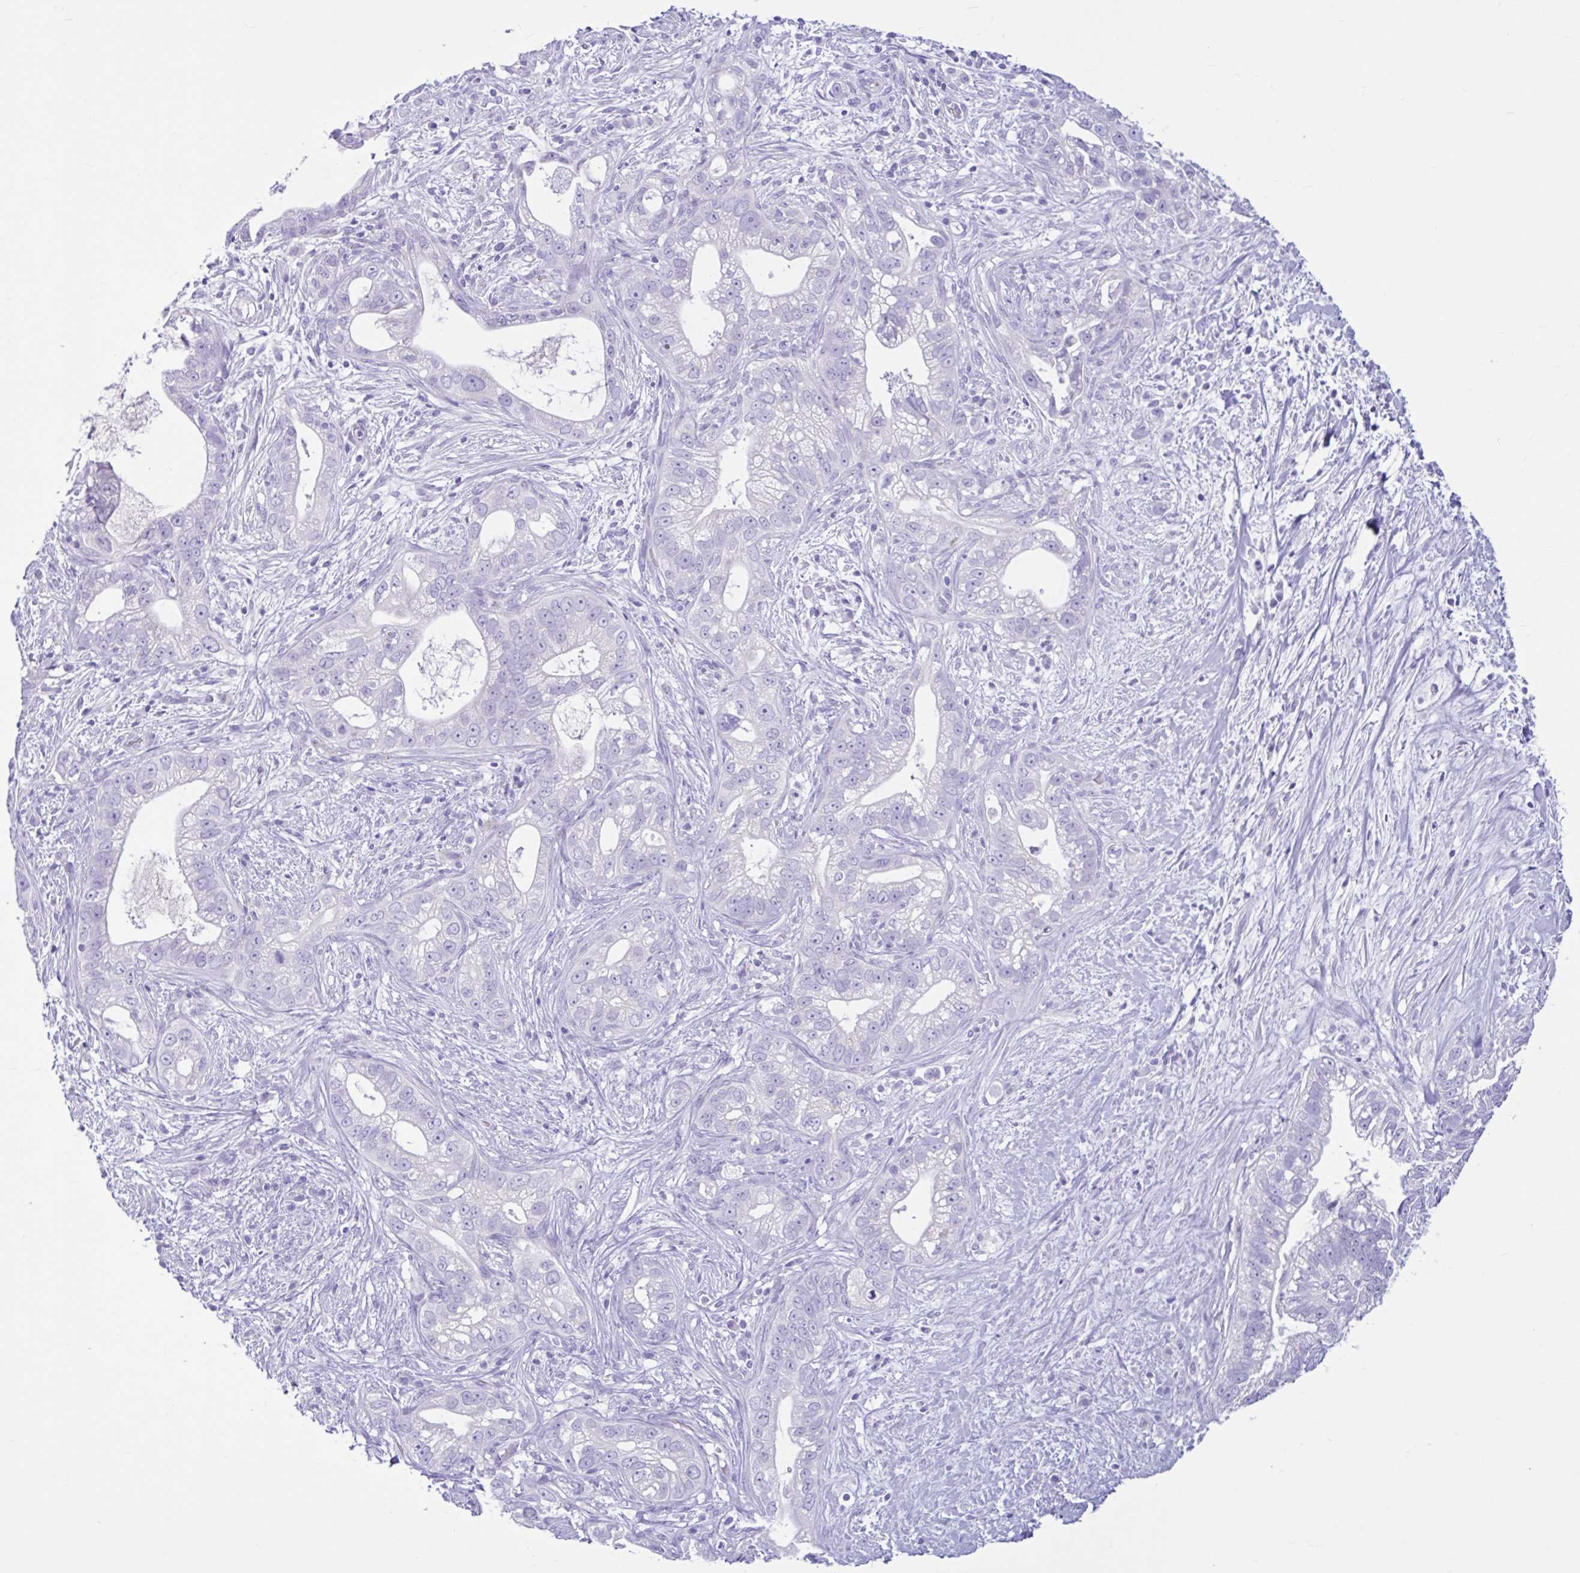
{"staining": {"intensity": "negative", "quantity": "none", "location": "none"}, "tissue": "pancreatic cancer", "cell_type": "Tumor cells", "image_type": "cancer", "snomed": [{"axis": "morphology", "description": "Adenocarcinoma, NOS"}, {"axis": "topography", "description": "Pancreas"}], "caption": "IHC micrograph of neoplastic tissue: human pancreatic cancer (adenocarcinoma) stained with DAB demonstrates no significant protein expression in tumor cells.", "gene": "CYP19A1", "patient": {"sex": "male", "age": 70}}